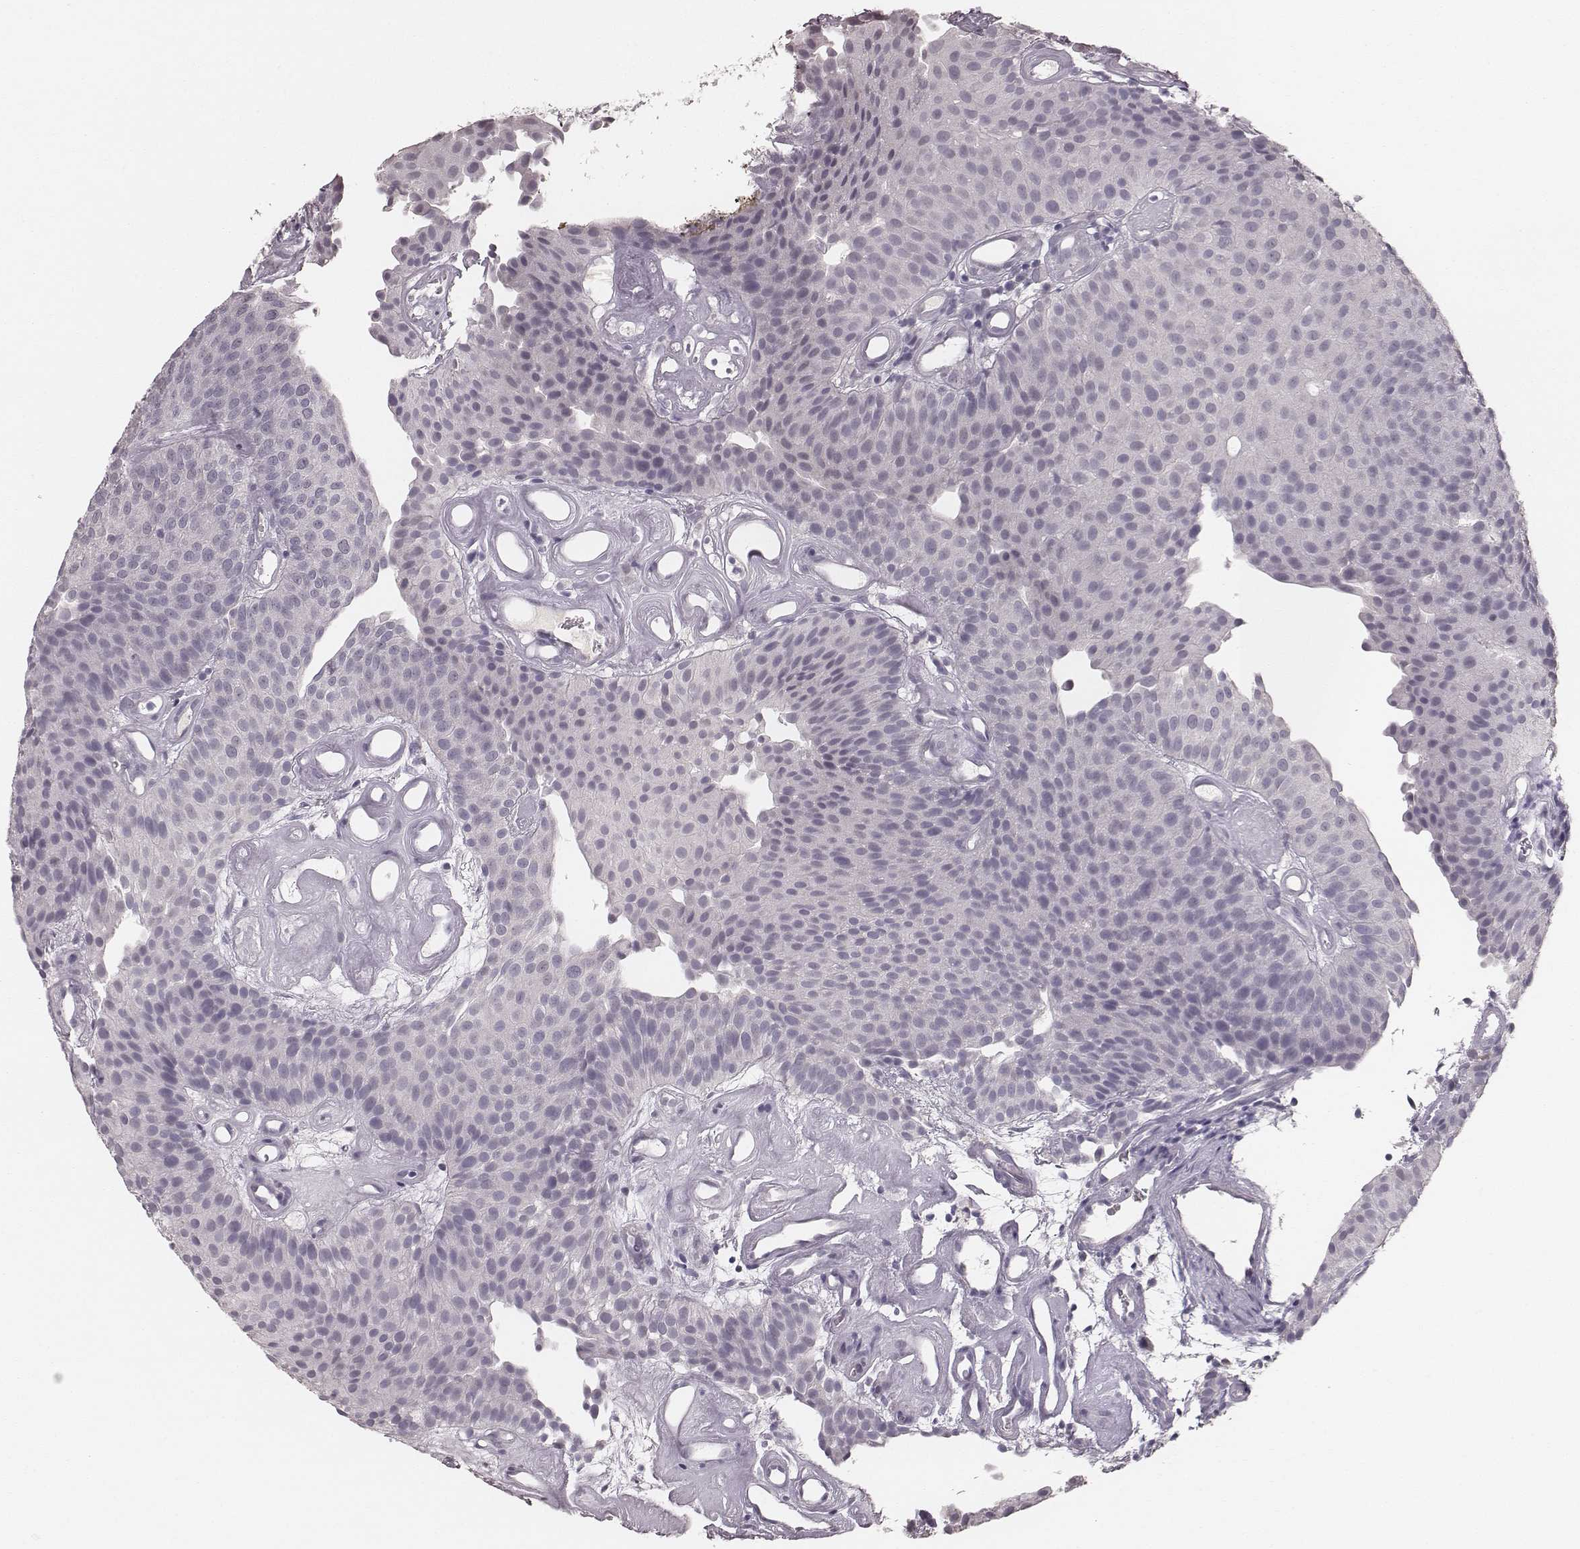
{"staining": {"intensity": "negative", "quantity": "none", "location": "none"}, "tissue": "urothelial cancer", "cell_type": "Tumor cells", "image_type": "cancer", "snomed": [{"axis": "morphology", "description": "Urothelial carcinoma, Low grade"}, {"axis": "topography", "description": "Urinary bladder"}], "caption": "The IHC photomicrograph has no significant positivity in tumor cells of urothelial cancer tissue. The staining was performed using DAB (3,3'-diaminobenzidine) to visualize the protein expression in brown, while the nuclei were stained in blue with hematoxylin (Magnification: 20x).", "gene": "LY6K", "patient": {"sex": "female", "age": 87}}